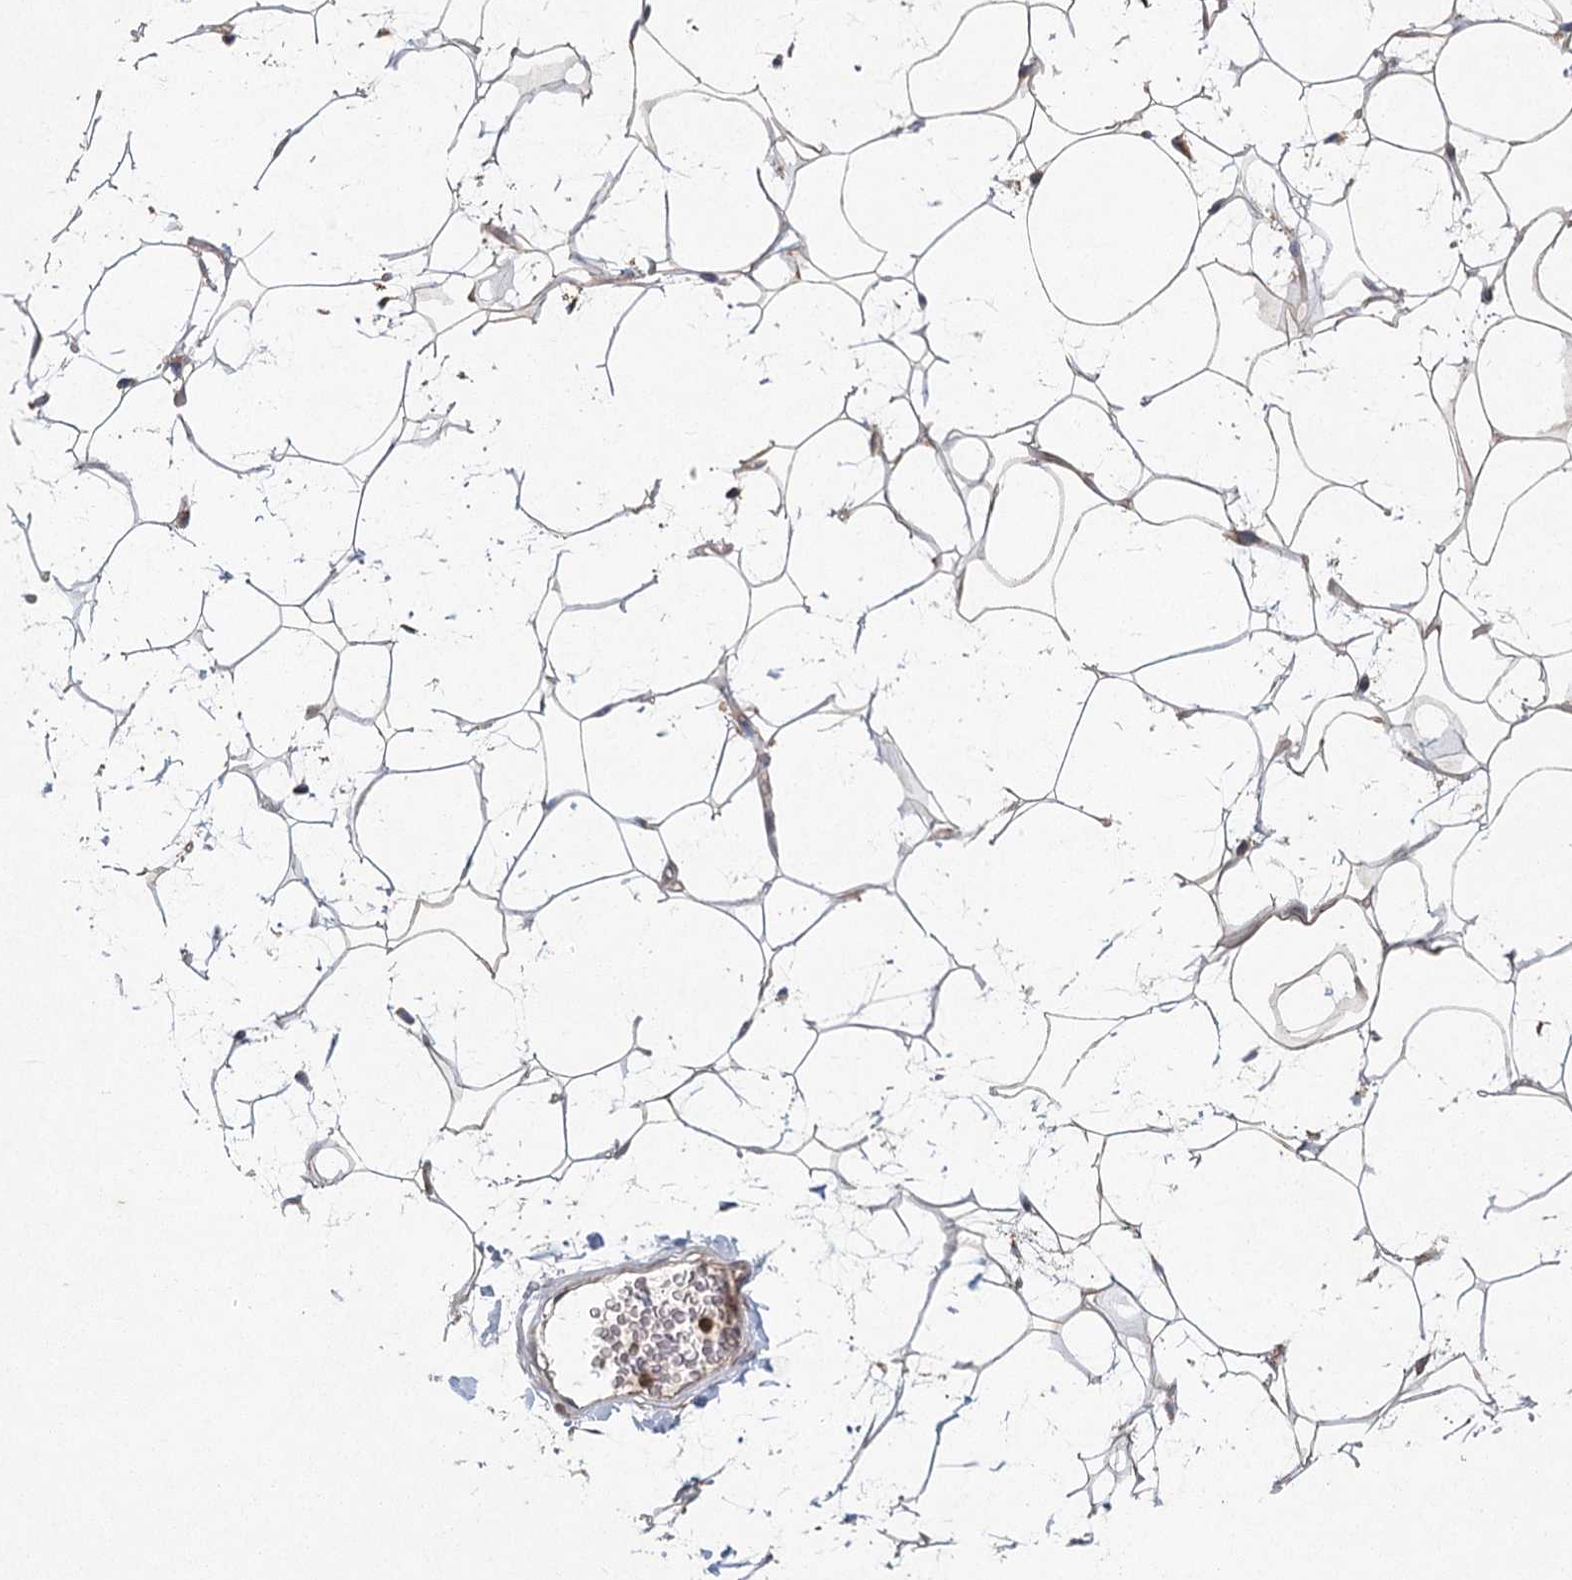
{"staining": {"intensity": "negative", "quantity": "none", "location": "none"}, "tissue": "adipose tissue", "cell_type": "Adipocytes", "image_type": "normal", "snomed": [{"axis": "morphology", "description": "Normal tissue, NOS"}, {"axis": "topography", "description": "Breast"}], "caption": "A high-resolution photomicrograph shows IHC staining of unremarkable adipose tissue, which demonstrates no significant positivity in adipocytes. (Stains: DAB (3,3'-diaminobenzidine) IHC with hematoxylin counter stain, Microscopy: brightfield microscopy at high magnification).", "gene": "PLEKHA7", "patient": {"sex": "female", "age": 26}}